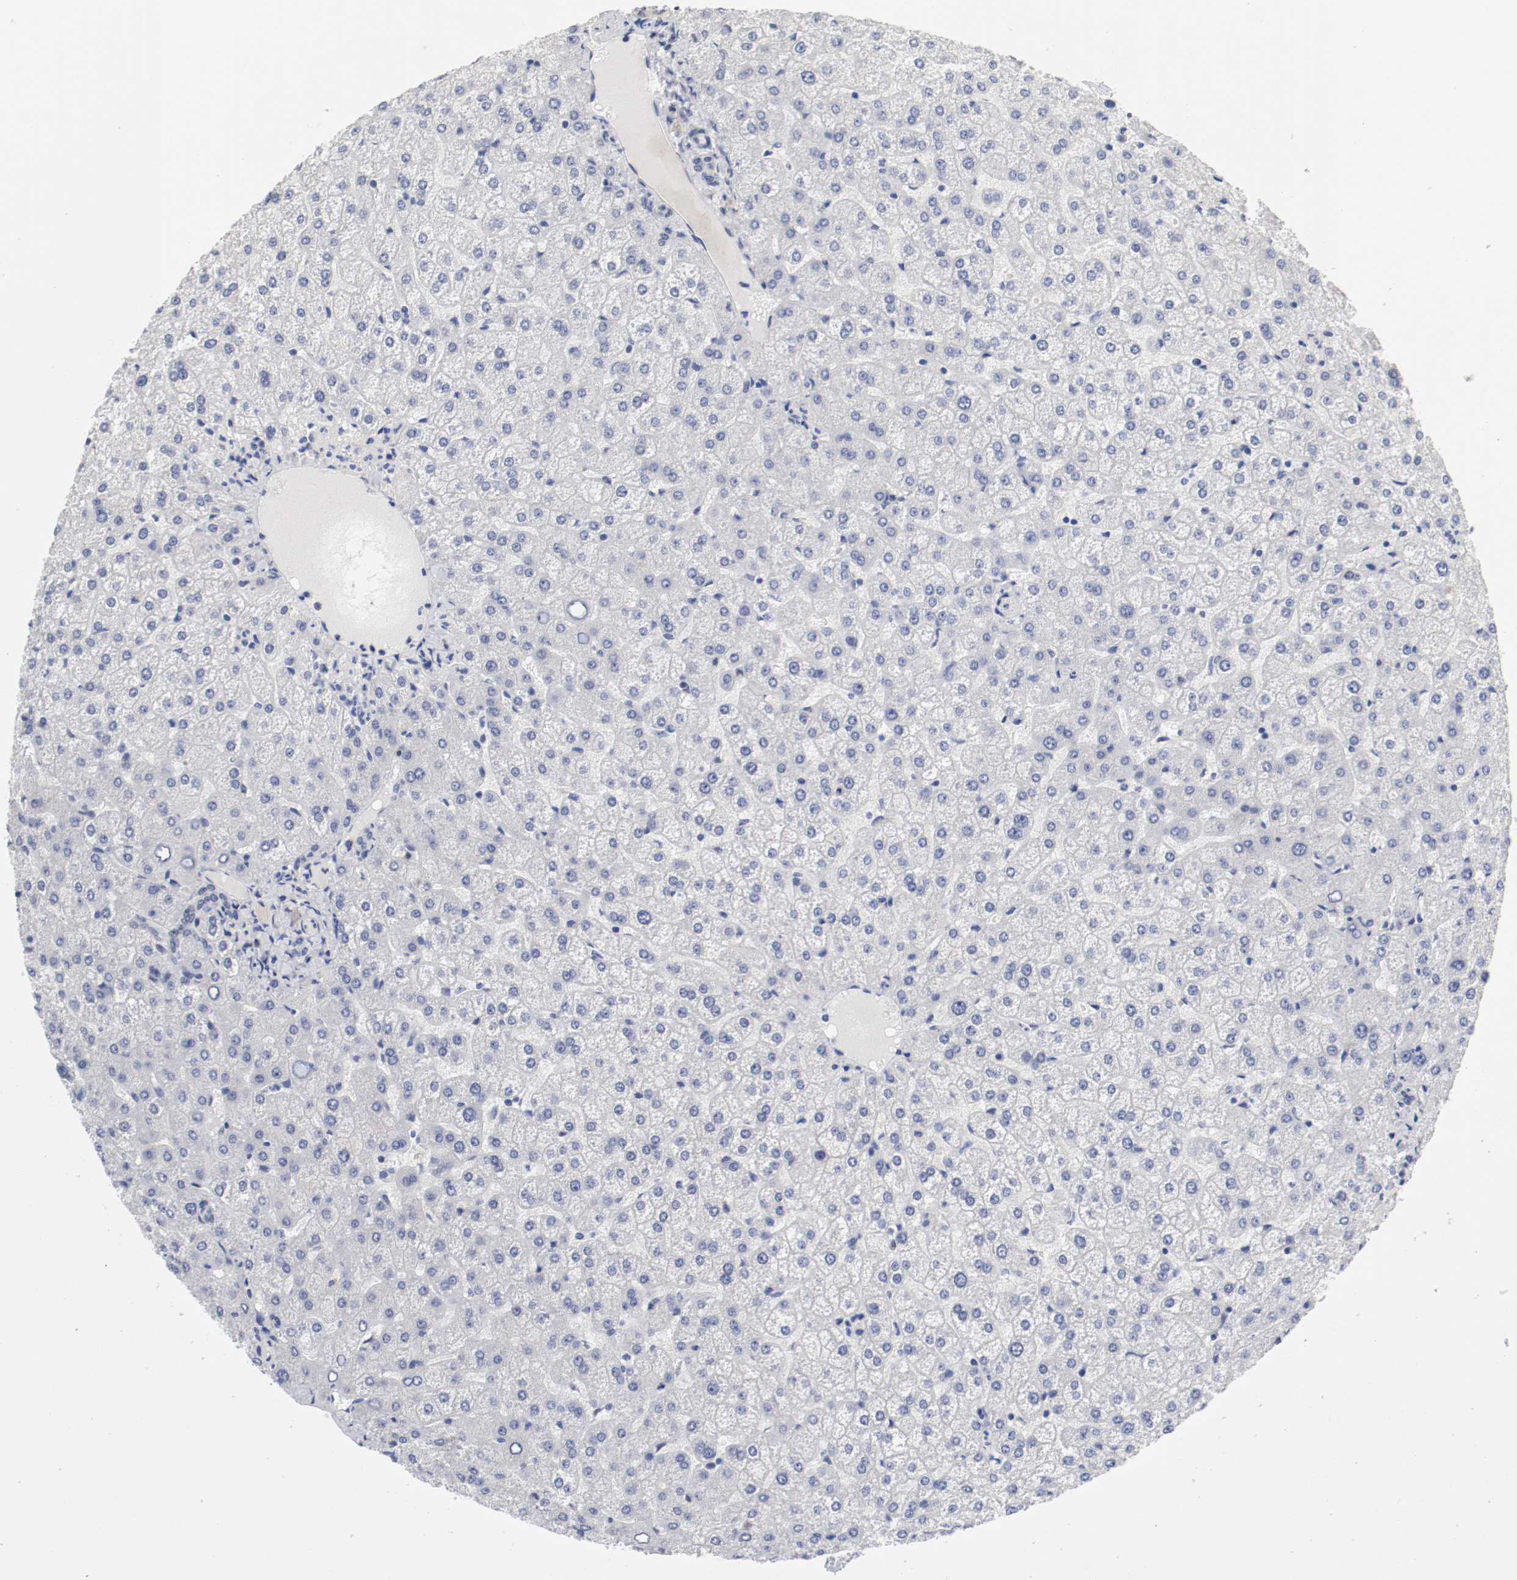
{"staining": {"intensity": "negative", "quantity": "none", "location": "none"}, "tissue": "liver", "cell_type": "Cholangiocytes", "image_type": "normal", "snomed": [{"axis": "morphology", "description": "Normal tissue, NOS"}, {"axis": "topography", "description": "Liver"}], "caption": "IHC histopathology image of unremarkable liver stained for a protein (brown), which exhibits no positivity in cholangiocytes.", "gene": "ANKLE2", "patient": {"sex": "female", "age": 32}}